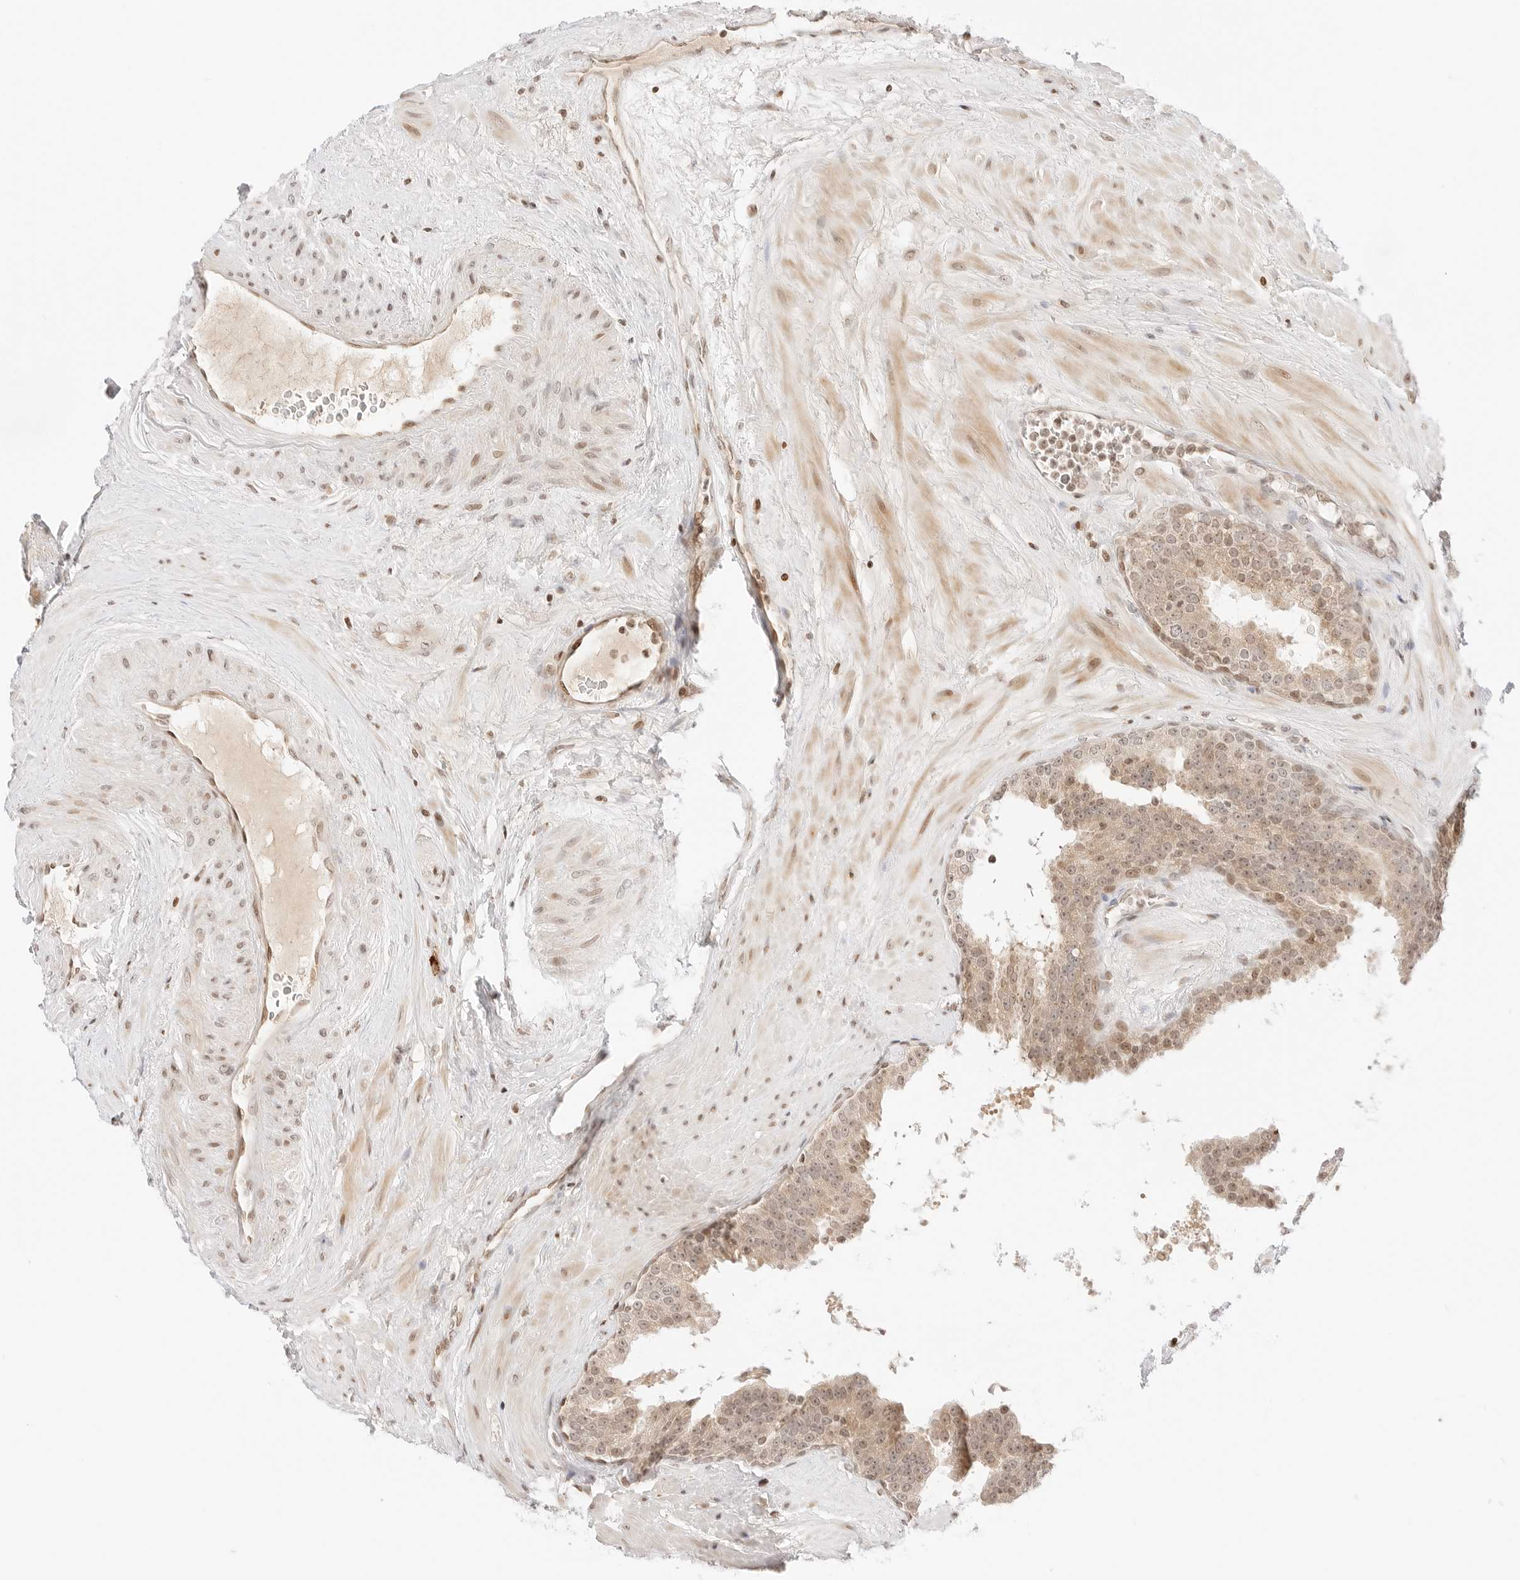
{"staining": {"intensity": "weak", "quantity": ">75%", "location": "cytoplasmic/membranous,nuclear"}, "tissue": "prostate cancer", "cell_type": "Tumor cells", "image_type": "cancer", "snomed": [{"axis": "morphology", "description": "Adenocarcinoma, High grade"}, {"axis": "topography", "description": "Prostate"}], "caption": "The micrograph shows a brown stain indicating the presence of a protein in the cytoplasmic/membranous and nuclear of tumor cells in prostate cancer. (DAB (3,3'-diaminobenzidine) IHC with brightfield microscopy, high magnification).", "gene": "RPS6KL1", "patient": {"sex": "male", "age": 56}}